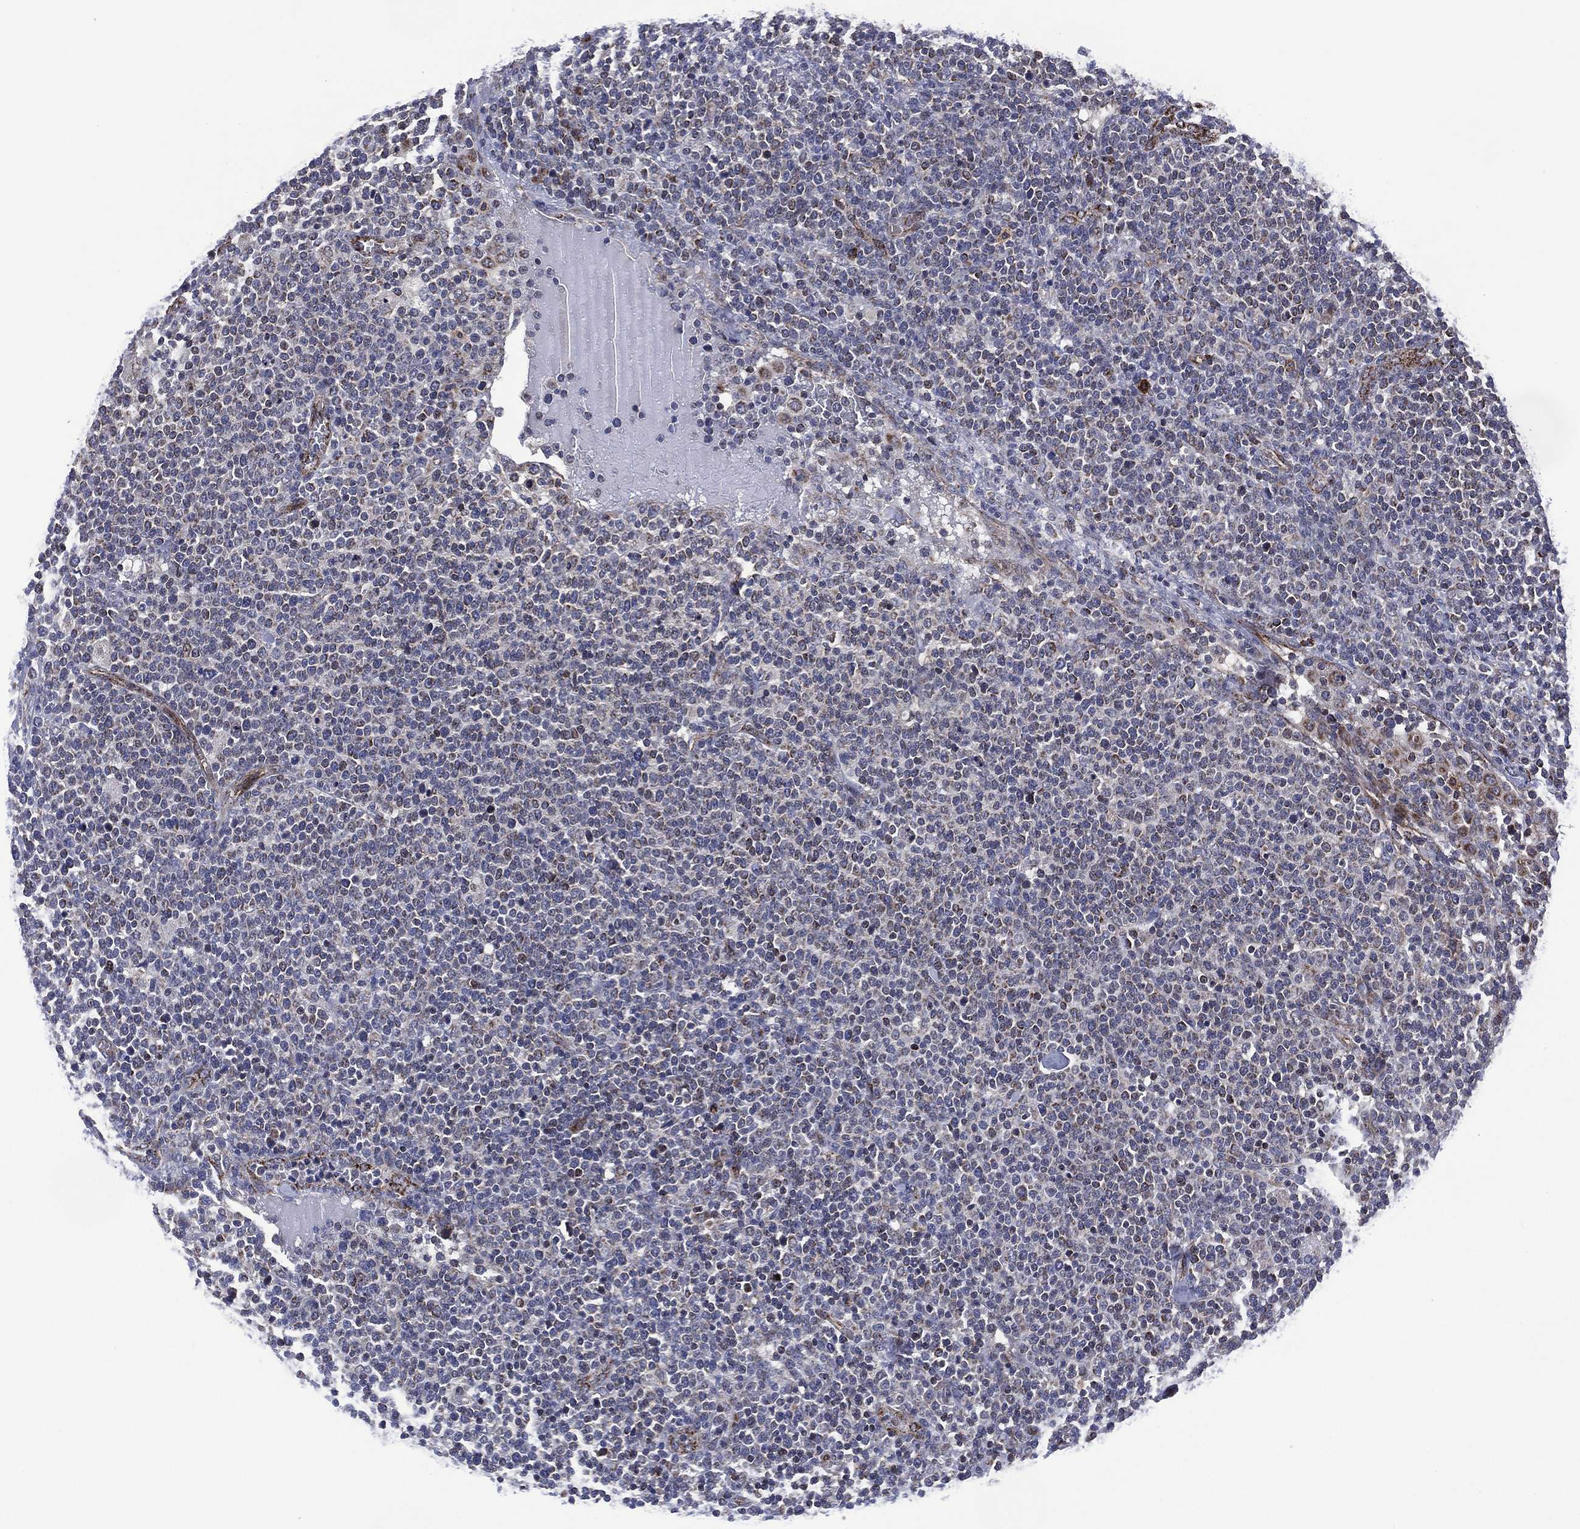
{"staining": {"intensity": "negative", "quantity": "none", "location": "none"}, "tissue": "lymphoma", "cell_type": "Tumor cells", "image_type": "cancer", "snomed": [{"axis": "morphology", "description": "Malignant lymphoma, non-Hodgkin's type, High grade"}, {"axis": "topography", "description": "Lymph node"}], "caption": "Tumor cells show no significant protein staining in lymphoma.", "gene": "HTD2", "patient": {"sex": "male", "age": 61}}